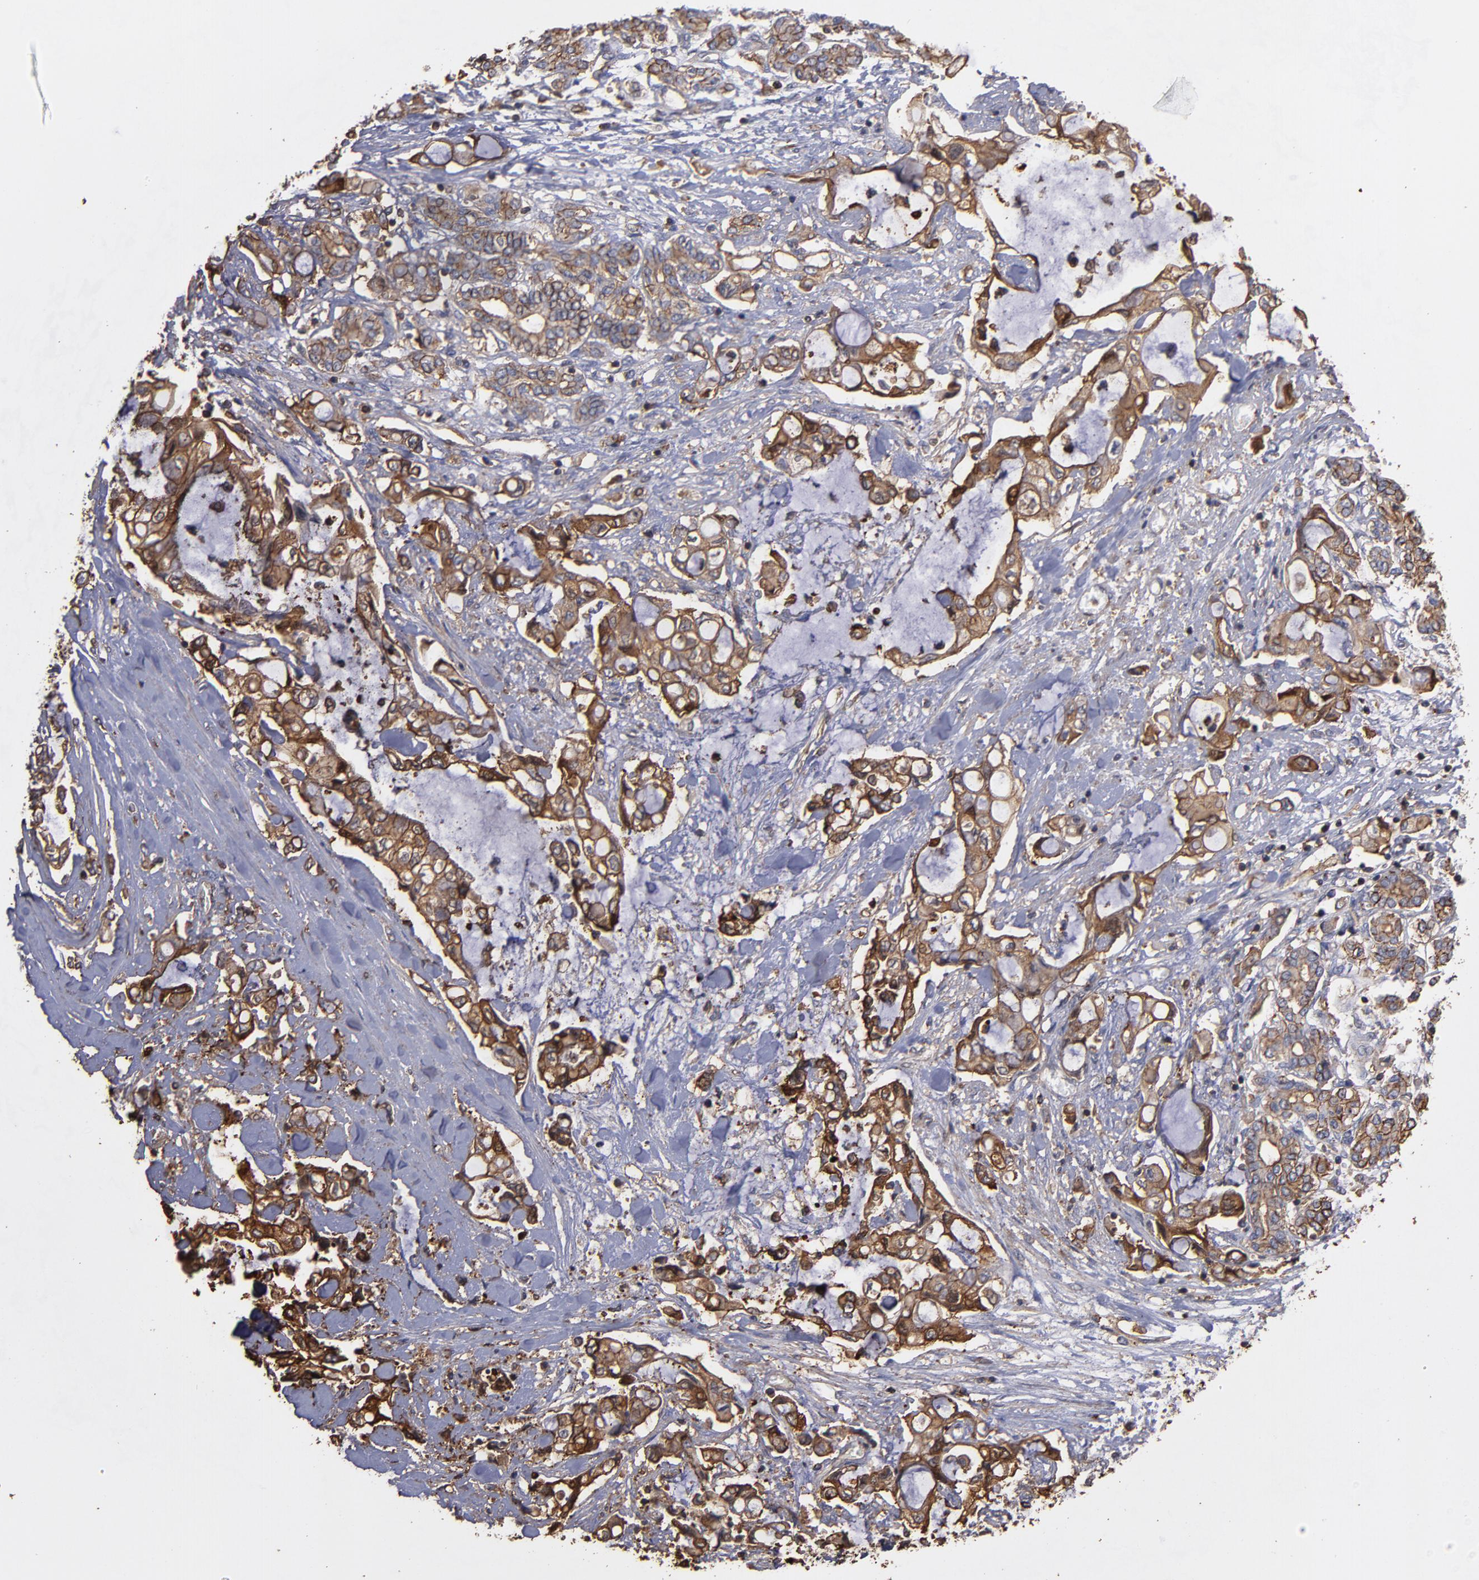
{"staining": {"intensity": "weak", "quantity": ">75%", "location": "cytoplasmic/membranous"}, "tissue": "pancreatic cancer", "cell_type": "Tumor cells", "image_type": "cancer", "snomed": [{"axis": "morphology", "description": "Adenocarcinoma, NOS"}, {"axis": "topography", "description": "Pancreas"}], "caption": "A brown stain labels weak cytoplasmic/membranous positivity of a protein in pancreatic cancer tumor cells. The protein is shown in brown color, while the nuclei are stained blue.", "gene": "ACTN4", "patient": {"sex": "female", "age": 70}}